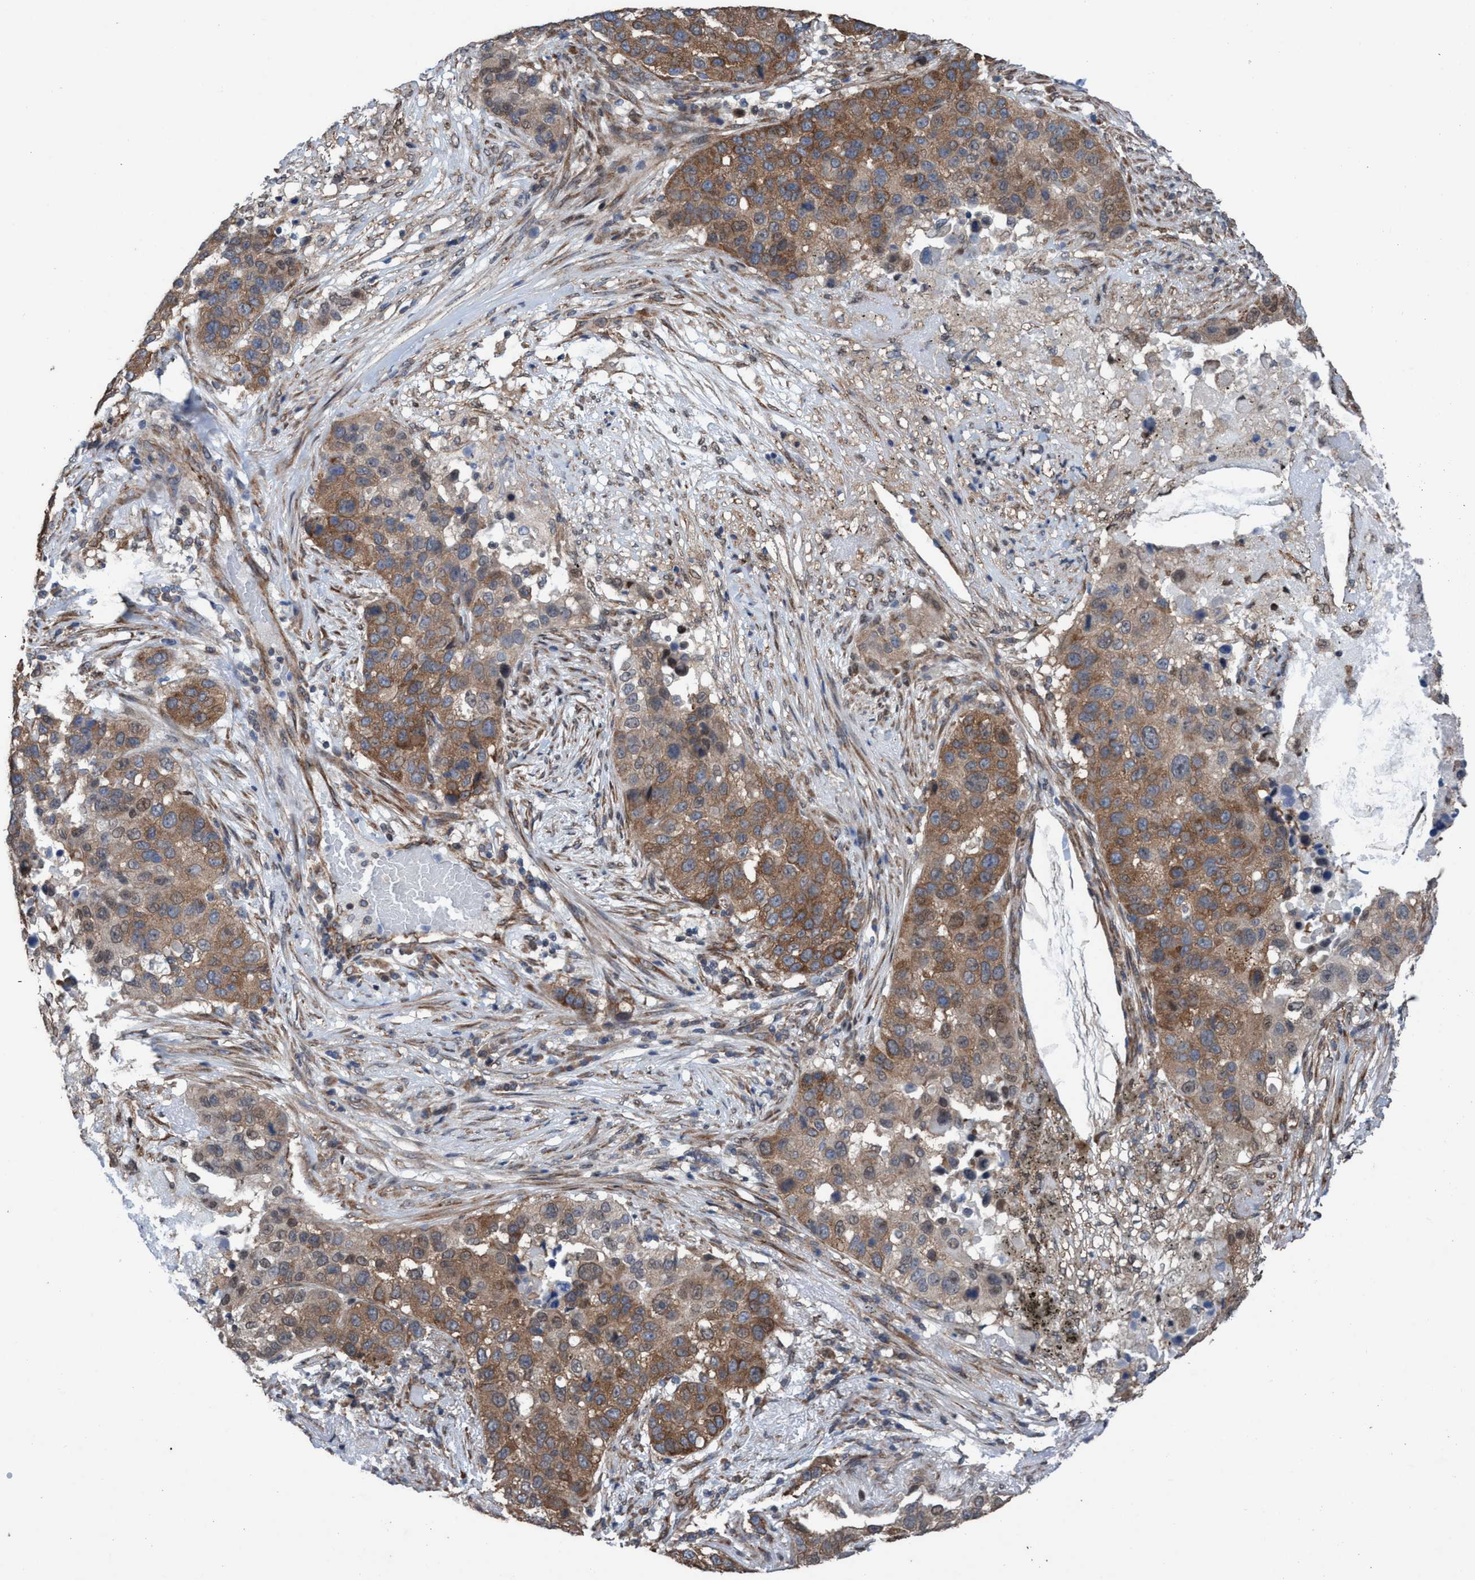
{"staining": {"intensity": "moderate", "quantity": ">75%", "location": "cytoplasmic/membranous"}, "tissue": "lung cancer", "cell_type": "Tumor cells", "image_type": "cancer", "snomed": [{"axis": "morphology", "description": "Squamous cell carcinoma, NOS"}, {"axis": "topography", "description": "Lung"}], "caption": "This image demonstrates immunohistochemistry (IHC) staining of squamous cell carcinoma (lung), with medium moderate cytoplasmic/membranous staining in about >75% of tumor cells.", "gene": "METAP2", "patient": {"sex": "male", "age": 57}}